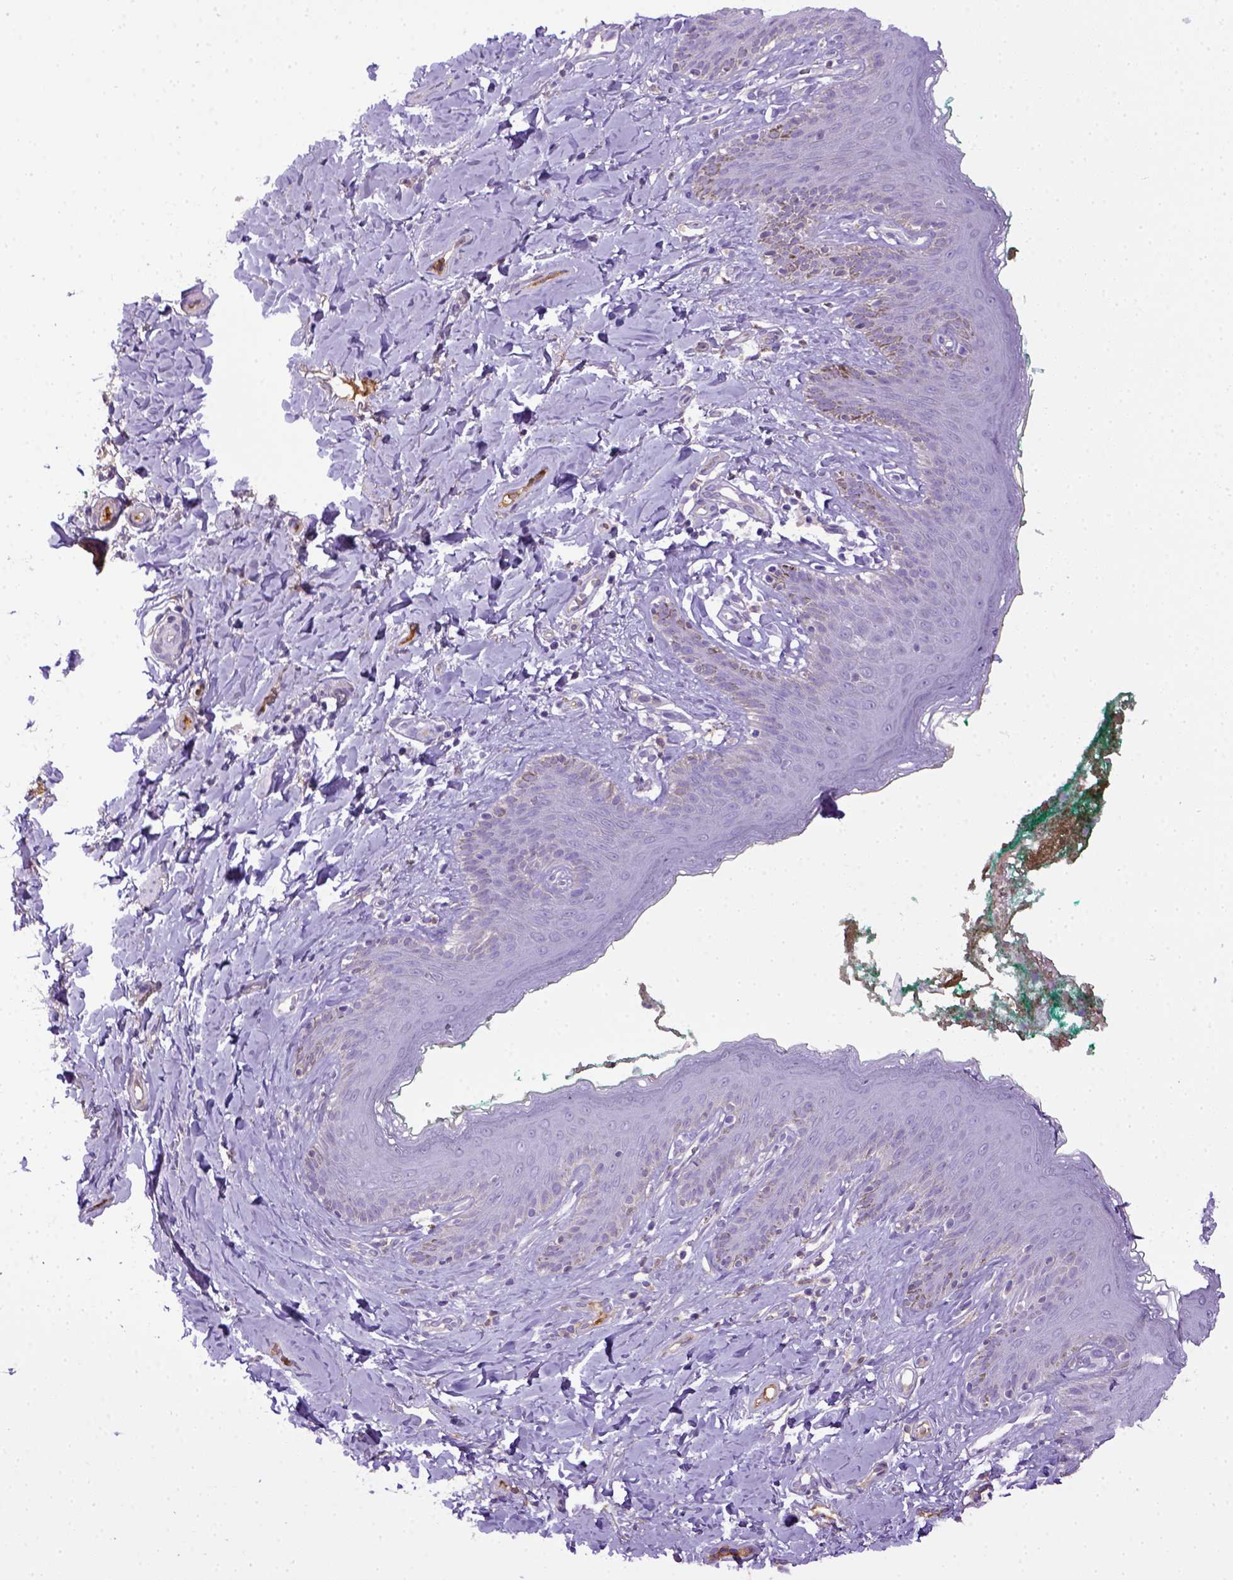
{"staining": {"intensity": "negative", "quantity": "none", "location": "none"}, "tissue": "skin", "cell_type": "Epidermal cells", "image_type": "normal", "snomed": [{"axis": "morphology", "description": "Normal tissue, NOS"}, {"axis": "topography", "description": "Vulva"}], "caption": "Epidermal cells show no significant protein staining in benign skin. Brightfield microscopy of immunohistochemistry (IHC) stained with DAB (brown) and hematoxylin (blue), captured at high magnification.", "gene": "ITIH4", "patient": {"sex": "female", "age": 66}}